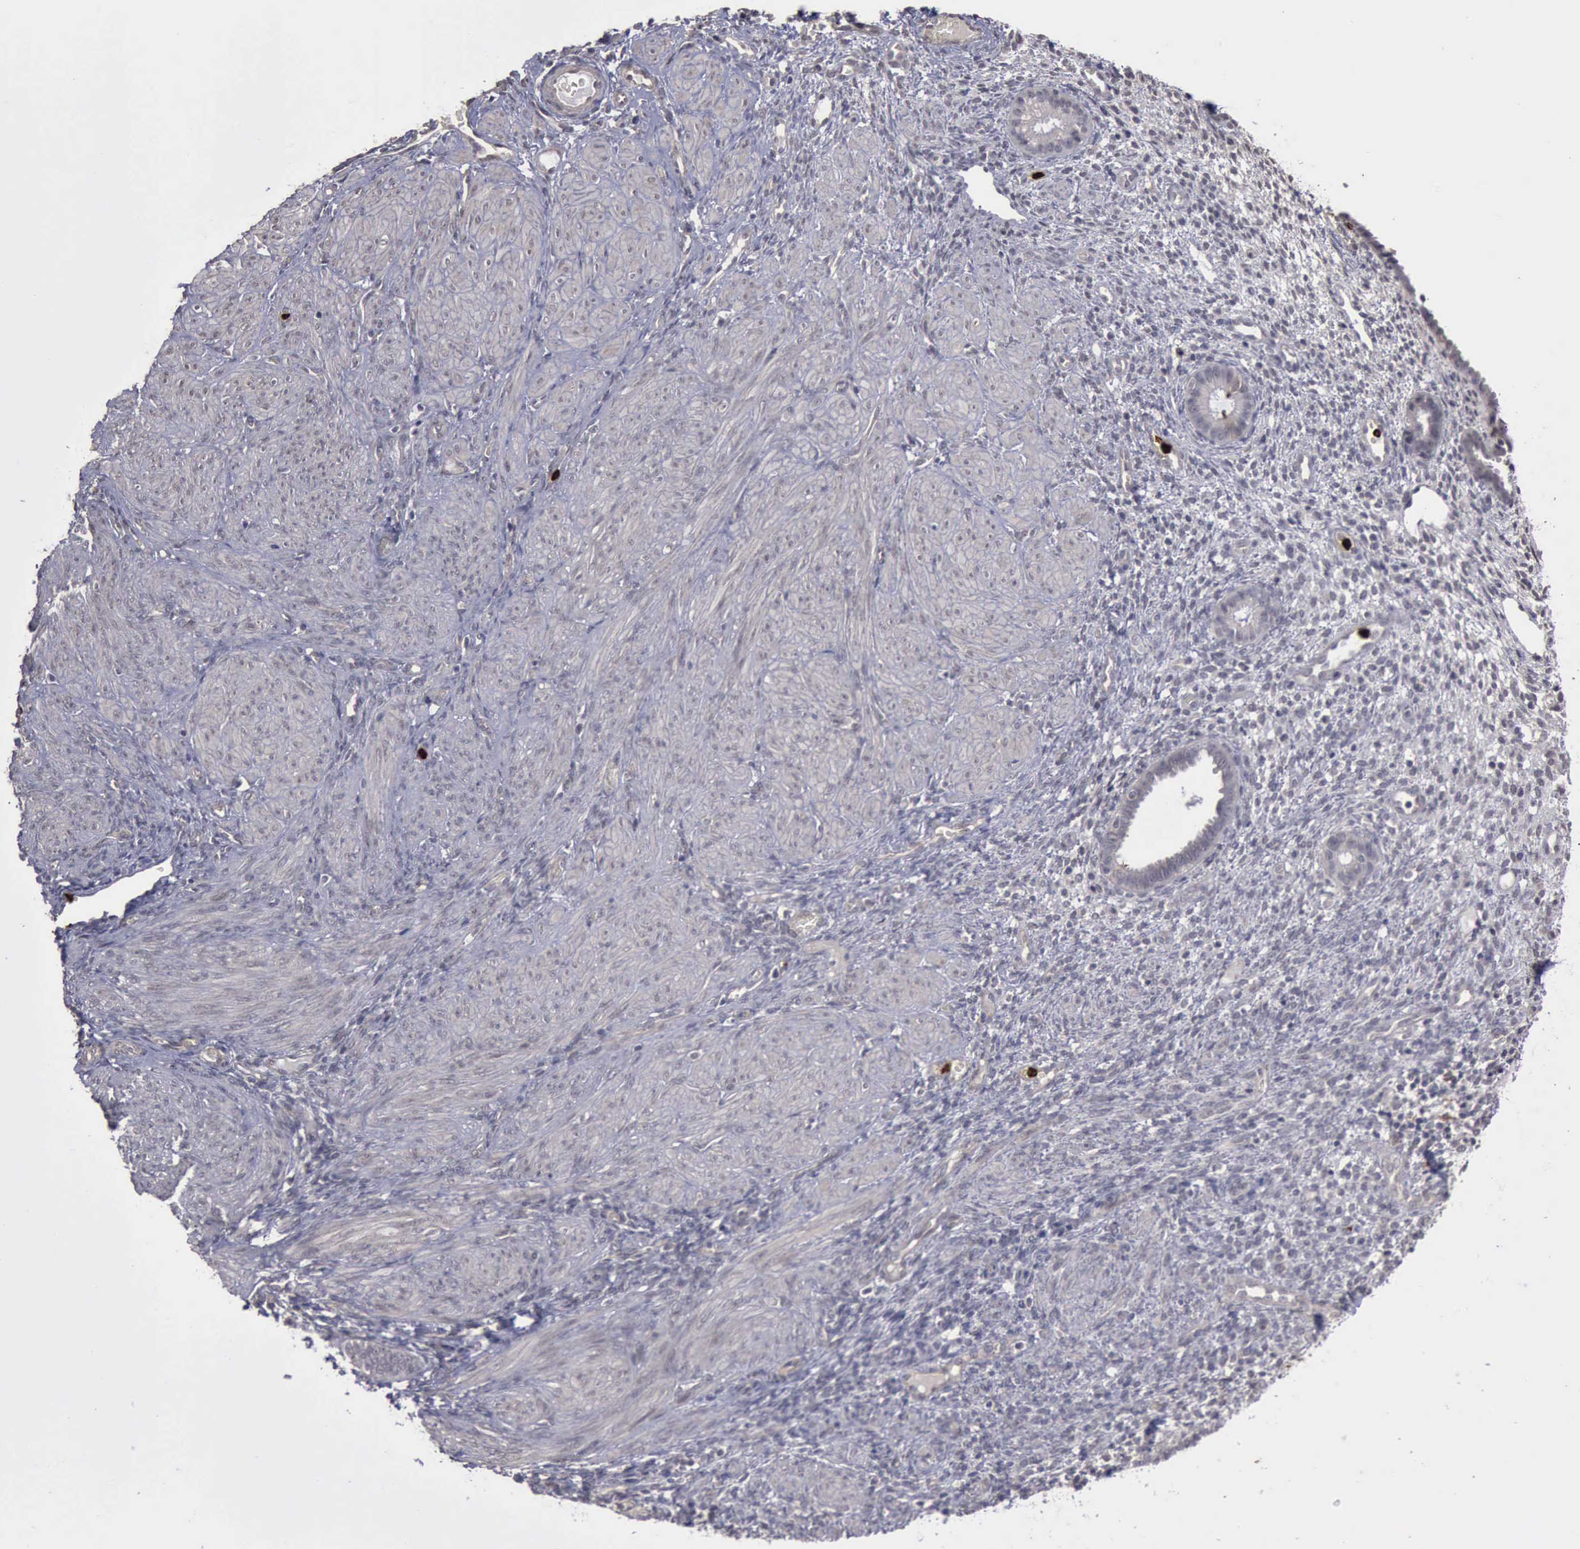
{"staining": {"intensity": "negative", "quantity": "none", "location": "none"}, "tissue": "endometrium", "cell_type": "Cells in endometrial stroma", "image_type": "normal", "snomed": [{"axis": "morphology", "description": "Normal tissue, NOS"}, {"axis": "topography", "description": "Endometrium"}], "caption": "Immunohistochemical staining of unremarkable human endometrium exhibits no significant positivity in cells in endometrial stroma.", "gene": "MMP9", "patient": {"sex": "female", "age": 72}}